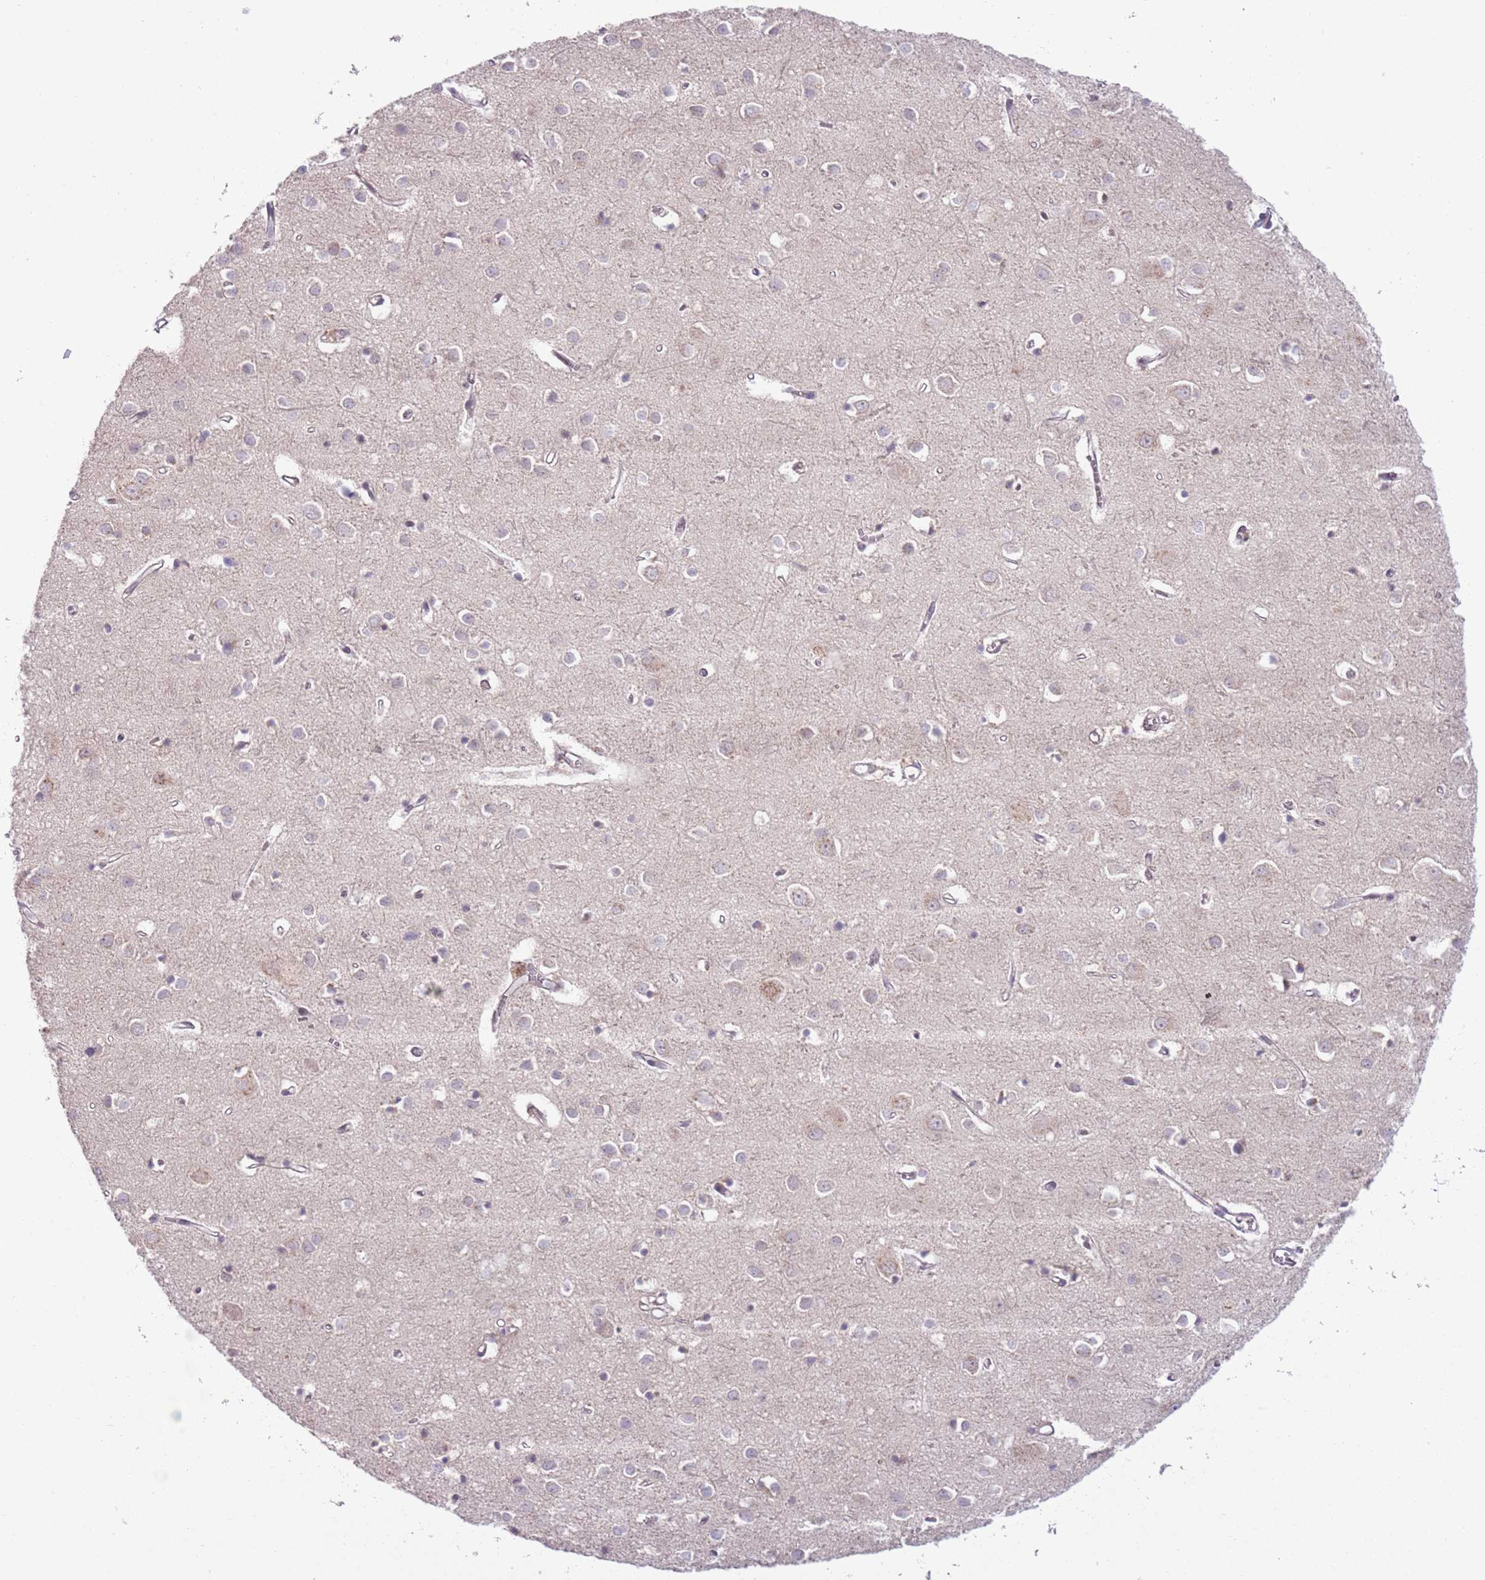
{"staining": {"intensity": "negative", "quantity": "none", "location": "none"}, "tissue": "cerebral cortex", "cell_type": "Endothelial cells", "image_type": "normal", "snomed": [{"axis": "morphology", "description": "Normal tissue, NOS"}, {"axis": "topography", "description": "Cerebral cortex"}], "caption": "IHC of unremarkable cerebral cortex displays no staining in endothelial cells.", "gene": "TM2D1", "patient": {"sex": "female", "age": 64}}